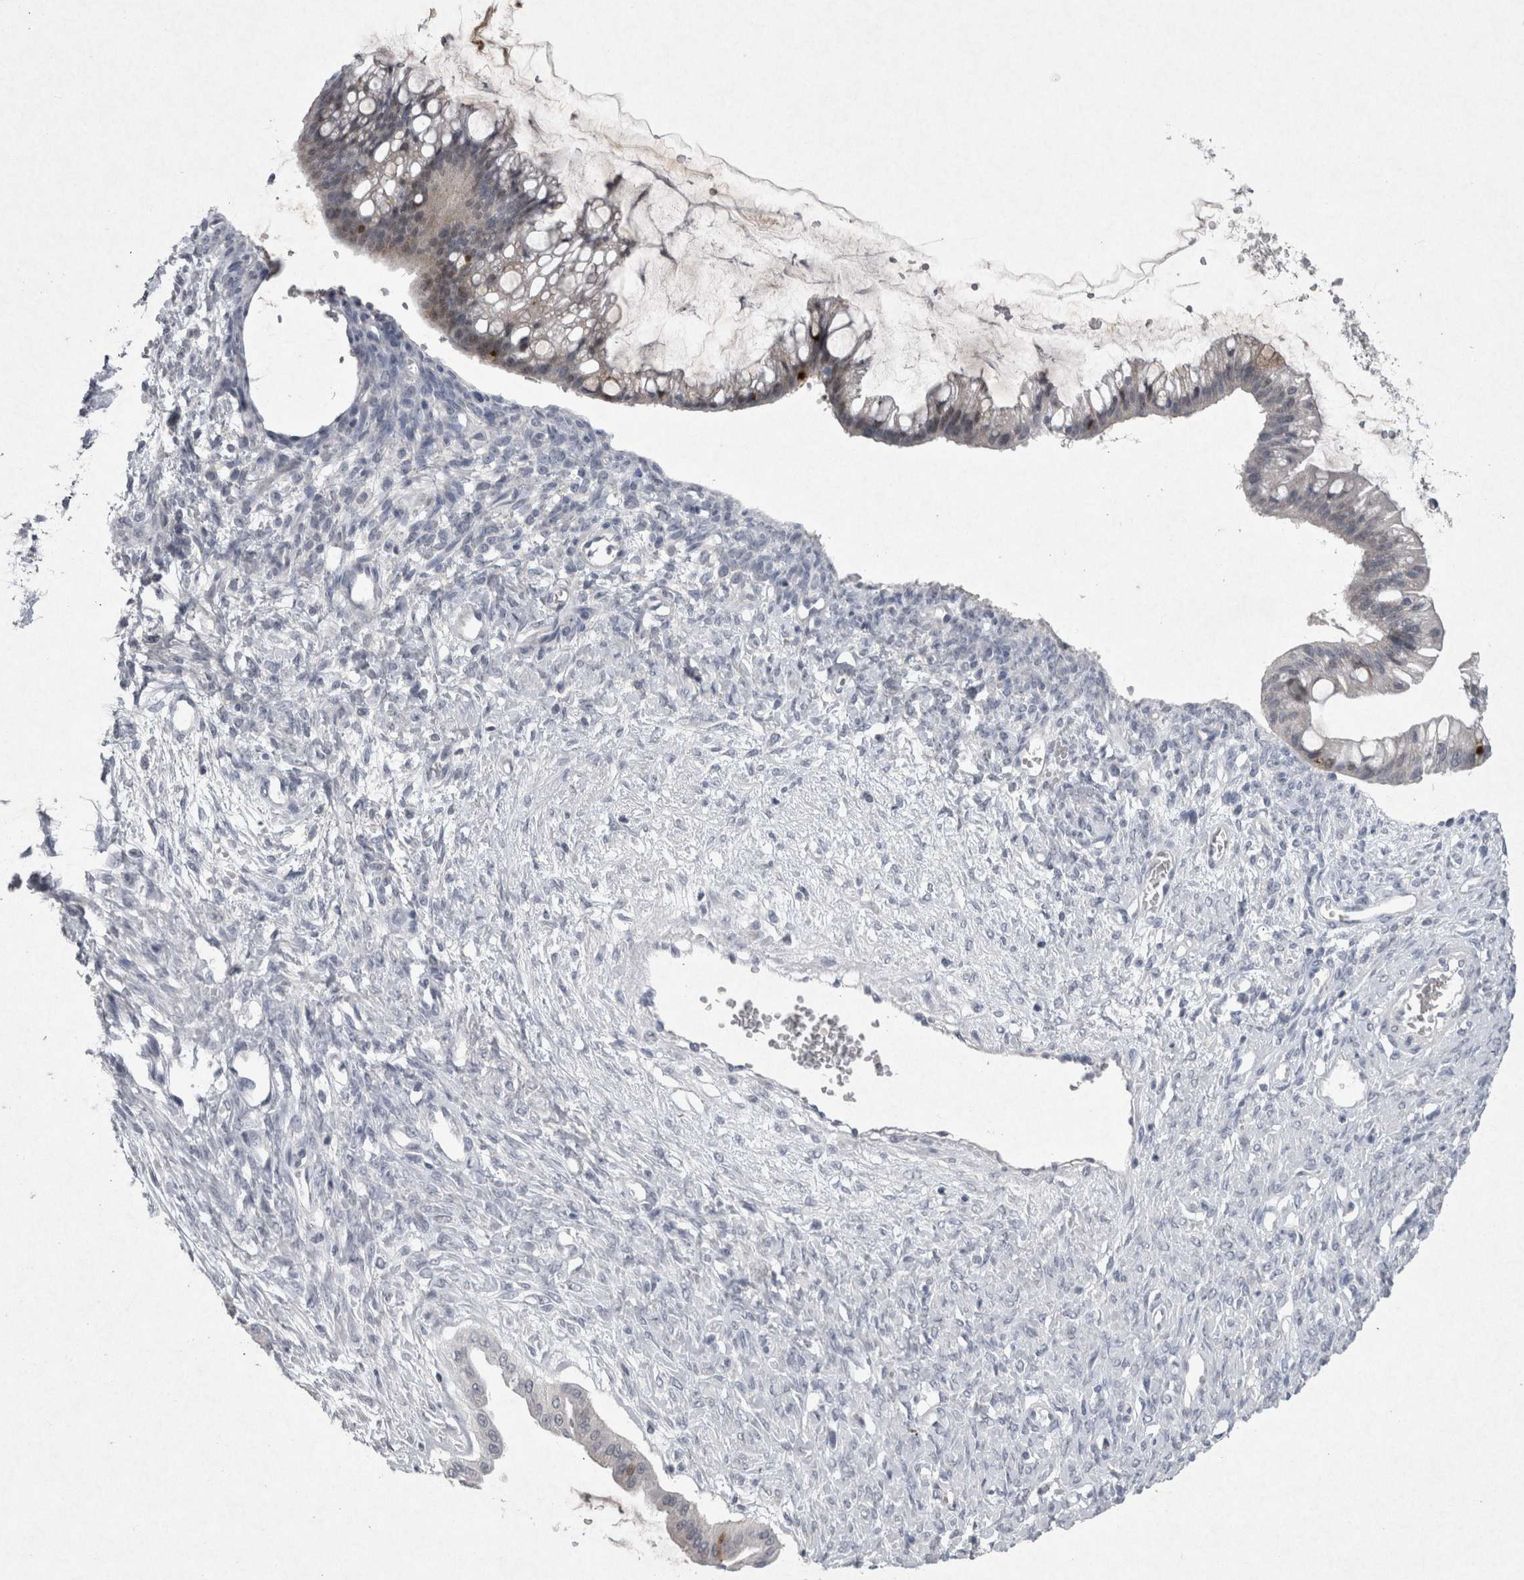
{"staining": {"intensity": "negative", "quantity": "none", "location": "none"}, "tissue": "ovarian cancer", "cell_type": "Tumor cells", "image_type": "cancer", "snomed": [{"axis": "morphology", "description": "Cystadenocarcinoma, mucinous, NOS"}, {"axis": "topography", "description": "Ovary"}], "caption": "The micrograph displays no staining of tumor cells in ovarian cancer (mucinous cystadenocarcinoma).", "gene": "PDX1", "patient": {"sex": "female", "age": 73}}